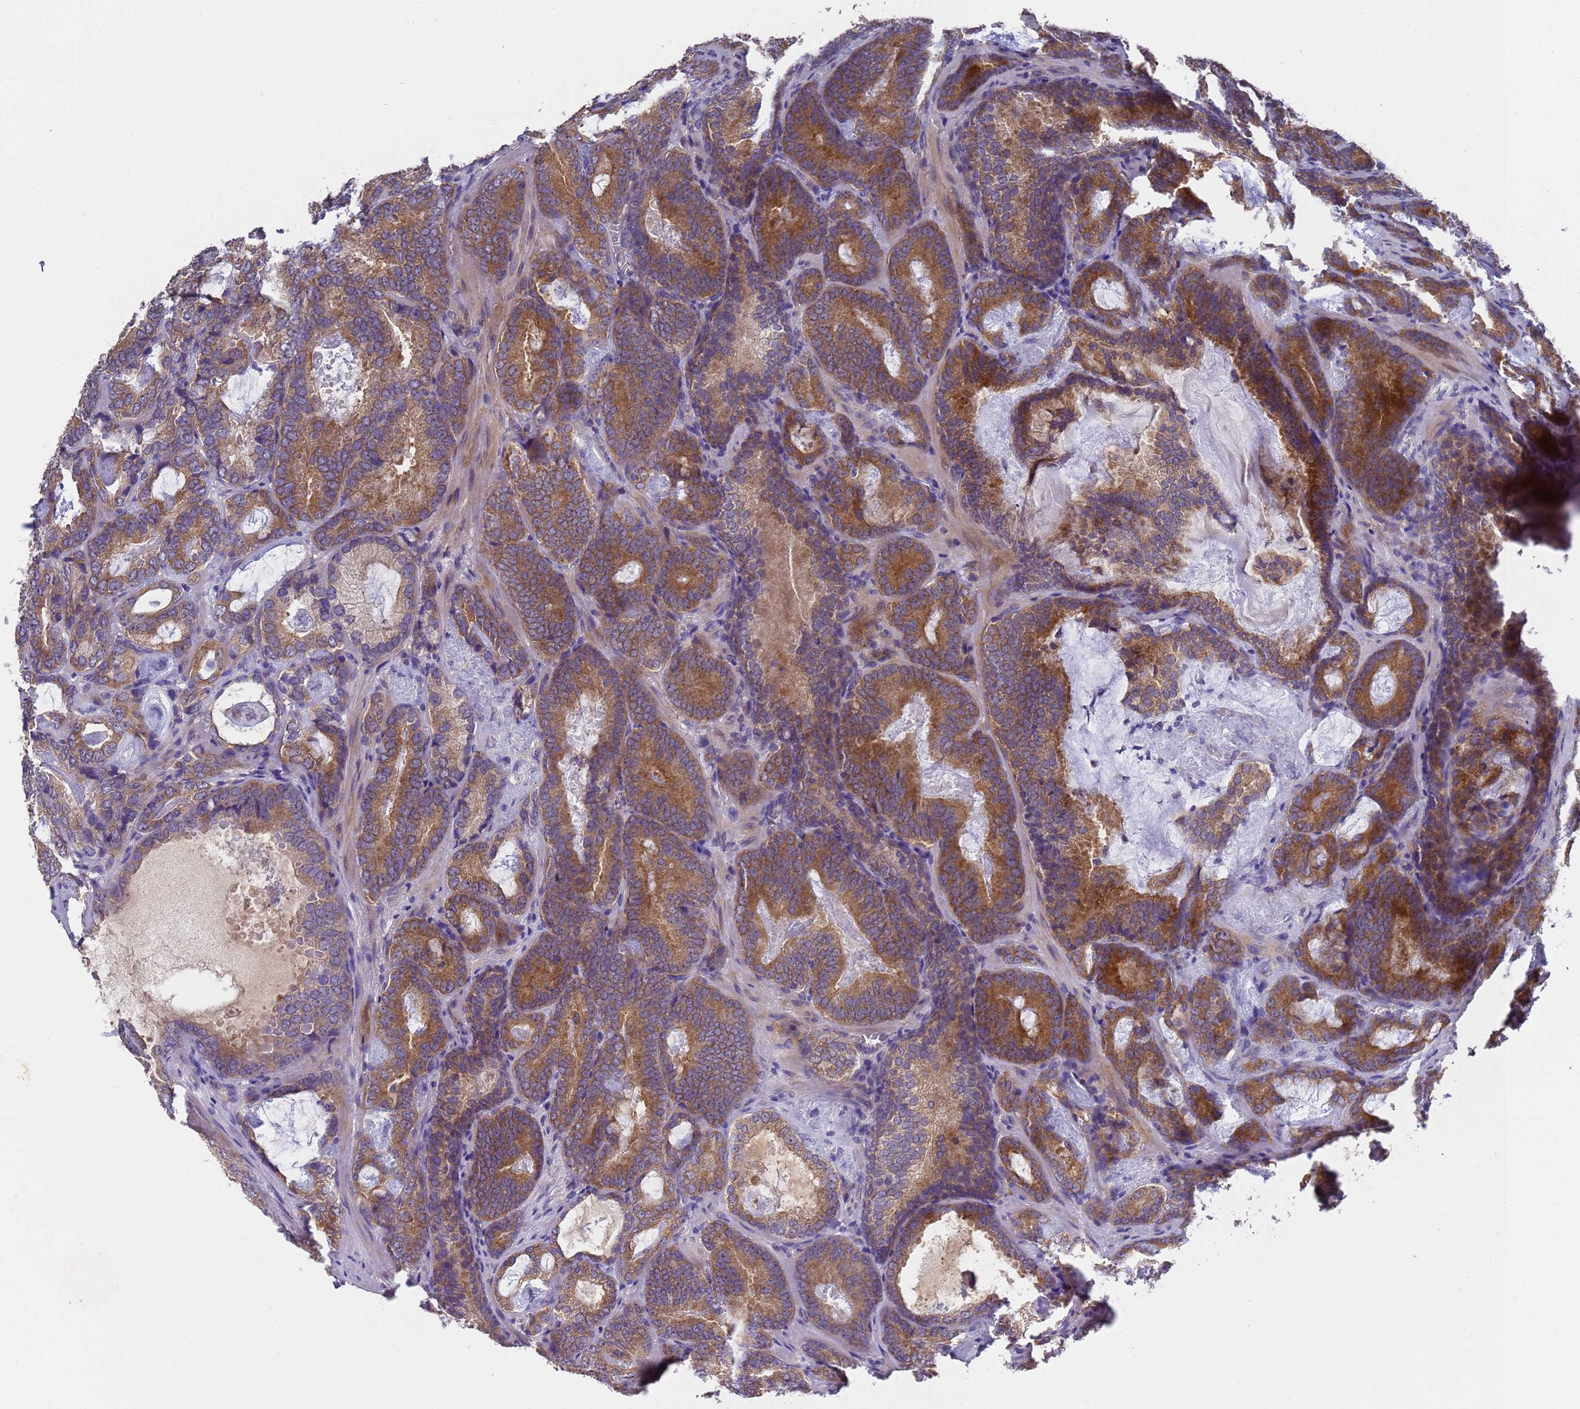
{"staining": {"intensity": "moderate", "quantity": ">75%", "location": "cytoplasmic/membranous"}, "tissue": "prostate cancer", "cell_type": "Tumor cells", "image_type": "cancer", "snomed": [{"axis": "morphology", "description": "Adenocarcinoma, Low grade"}, {"axis": "topography", "description": "Prostate"}], "caption": "Prostate cancer (low-grade adenocarcinoma) was stained to show a protein in brown. There is medium levels of moderate cytoplasmic/membranous expression in about >75% of tumor cells. (Stains: DAB (3,3'-diaminobenzidine) in brown, nuclei in blue, Microscopy: brightfield microscopy at high magnification).", "gene": "DCAF12L2", "patient": {"sex": "male", "age": 60}}